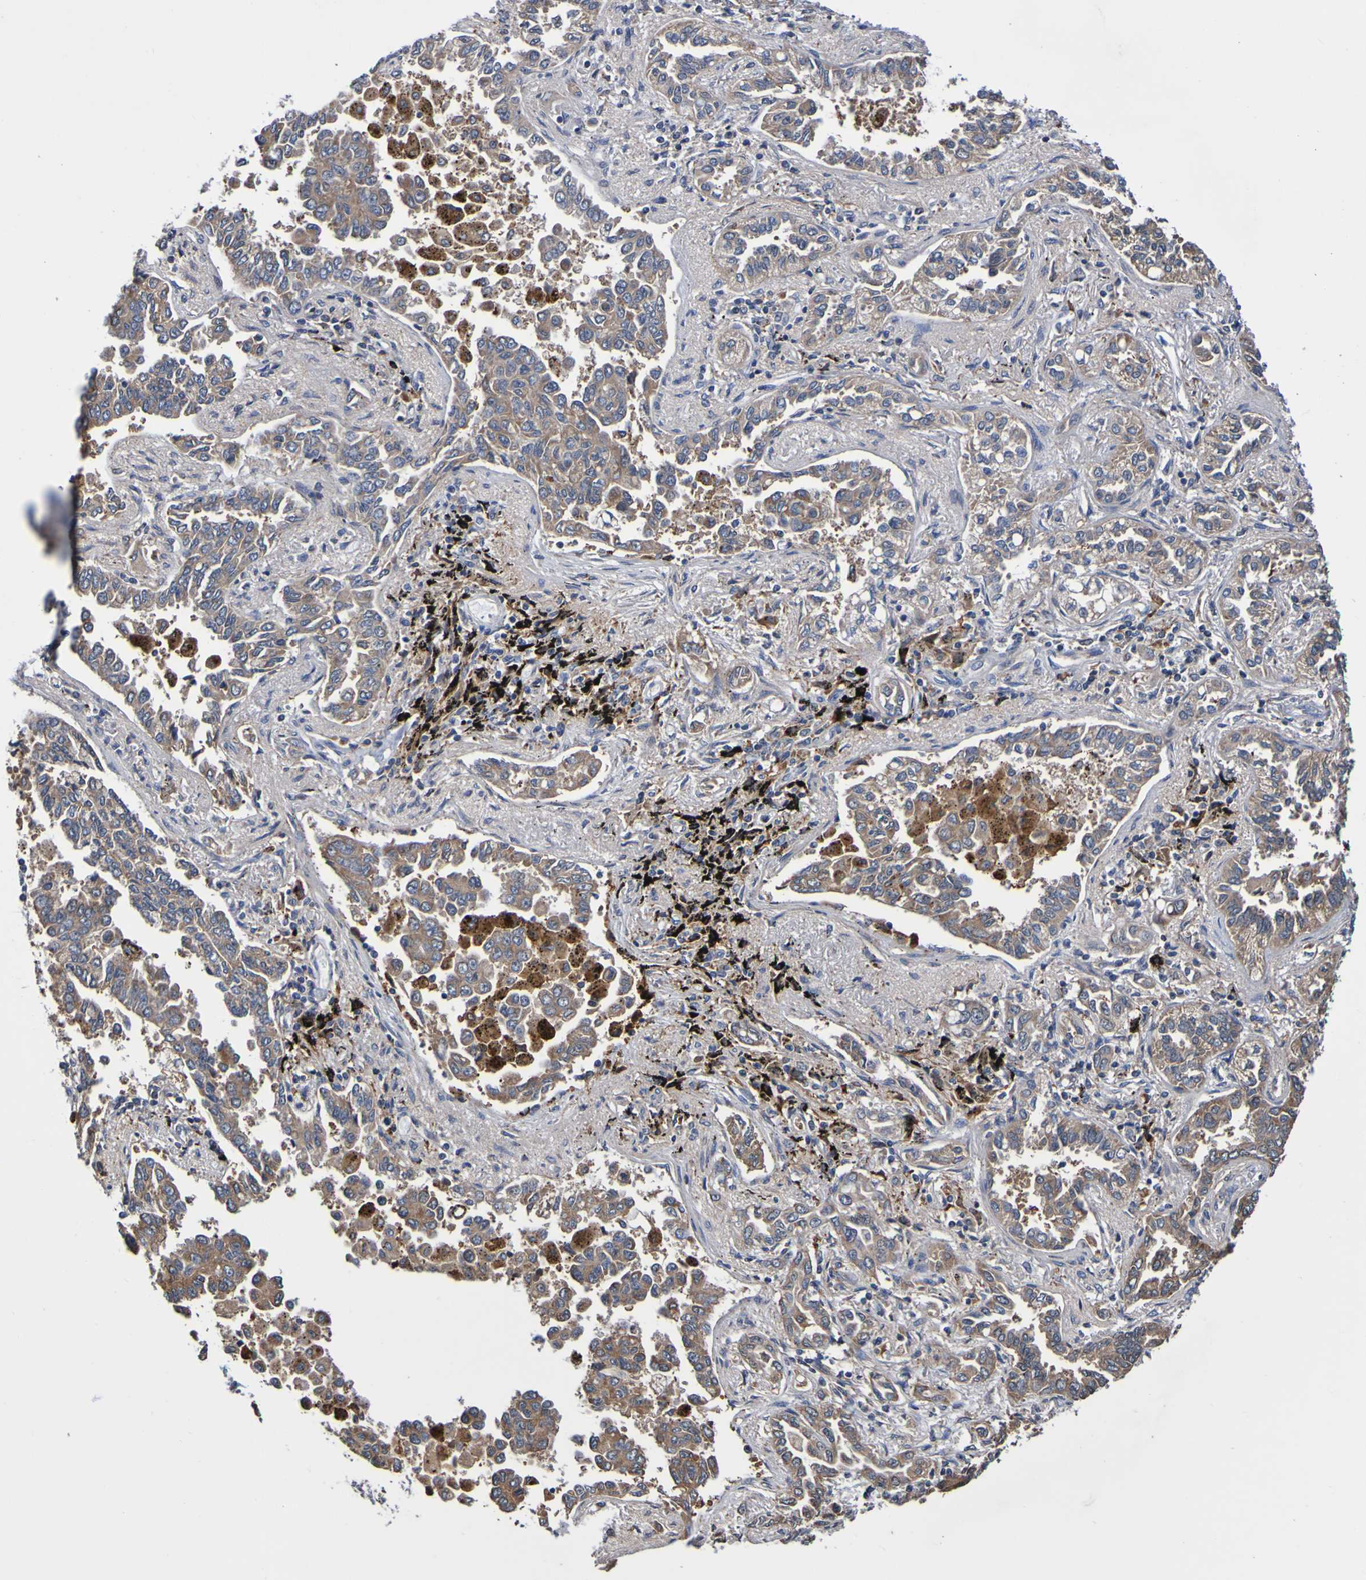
{"staining": {"intensity": "moderate", "quantity": ">75%", "location": "cytoplasmic/membranous"}, "tissue": "lung cancer", "cell_type": "Tumor cells", "image_type": "cancer", "snomed": [{"axis": "morphology", "description": "Normal tissue, NOS"}, {"axis": "morphology", "description": "Adenocarcinoma, NOS"}, {"axis": "topography", "description": "Lung"}], "caption": "Lung cancer (adenocarcinoma) tissue shows moderate cytoplasmic/membranous staining in about >75% of tumor cells, visualized by immunohistochemistry.", "gene": "AXIN1", "patient": {"sex": "male", "age": 59}}